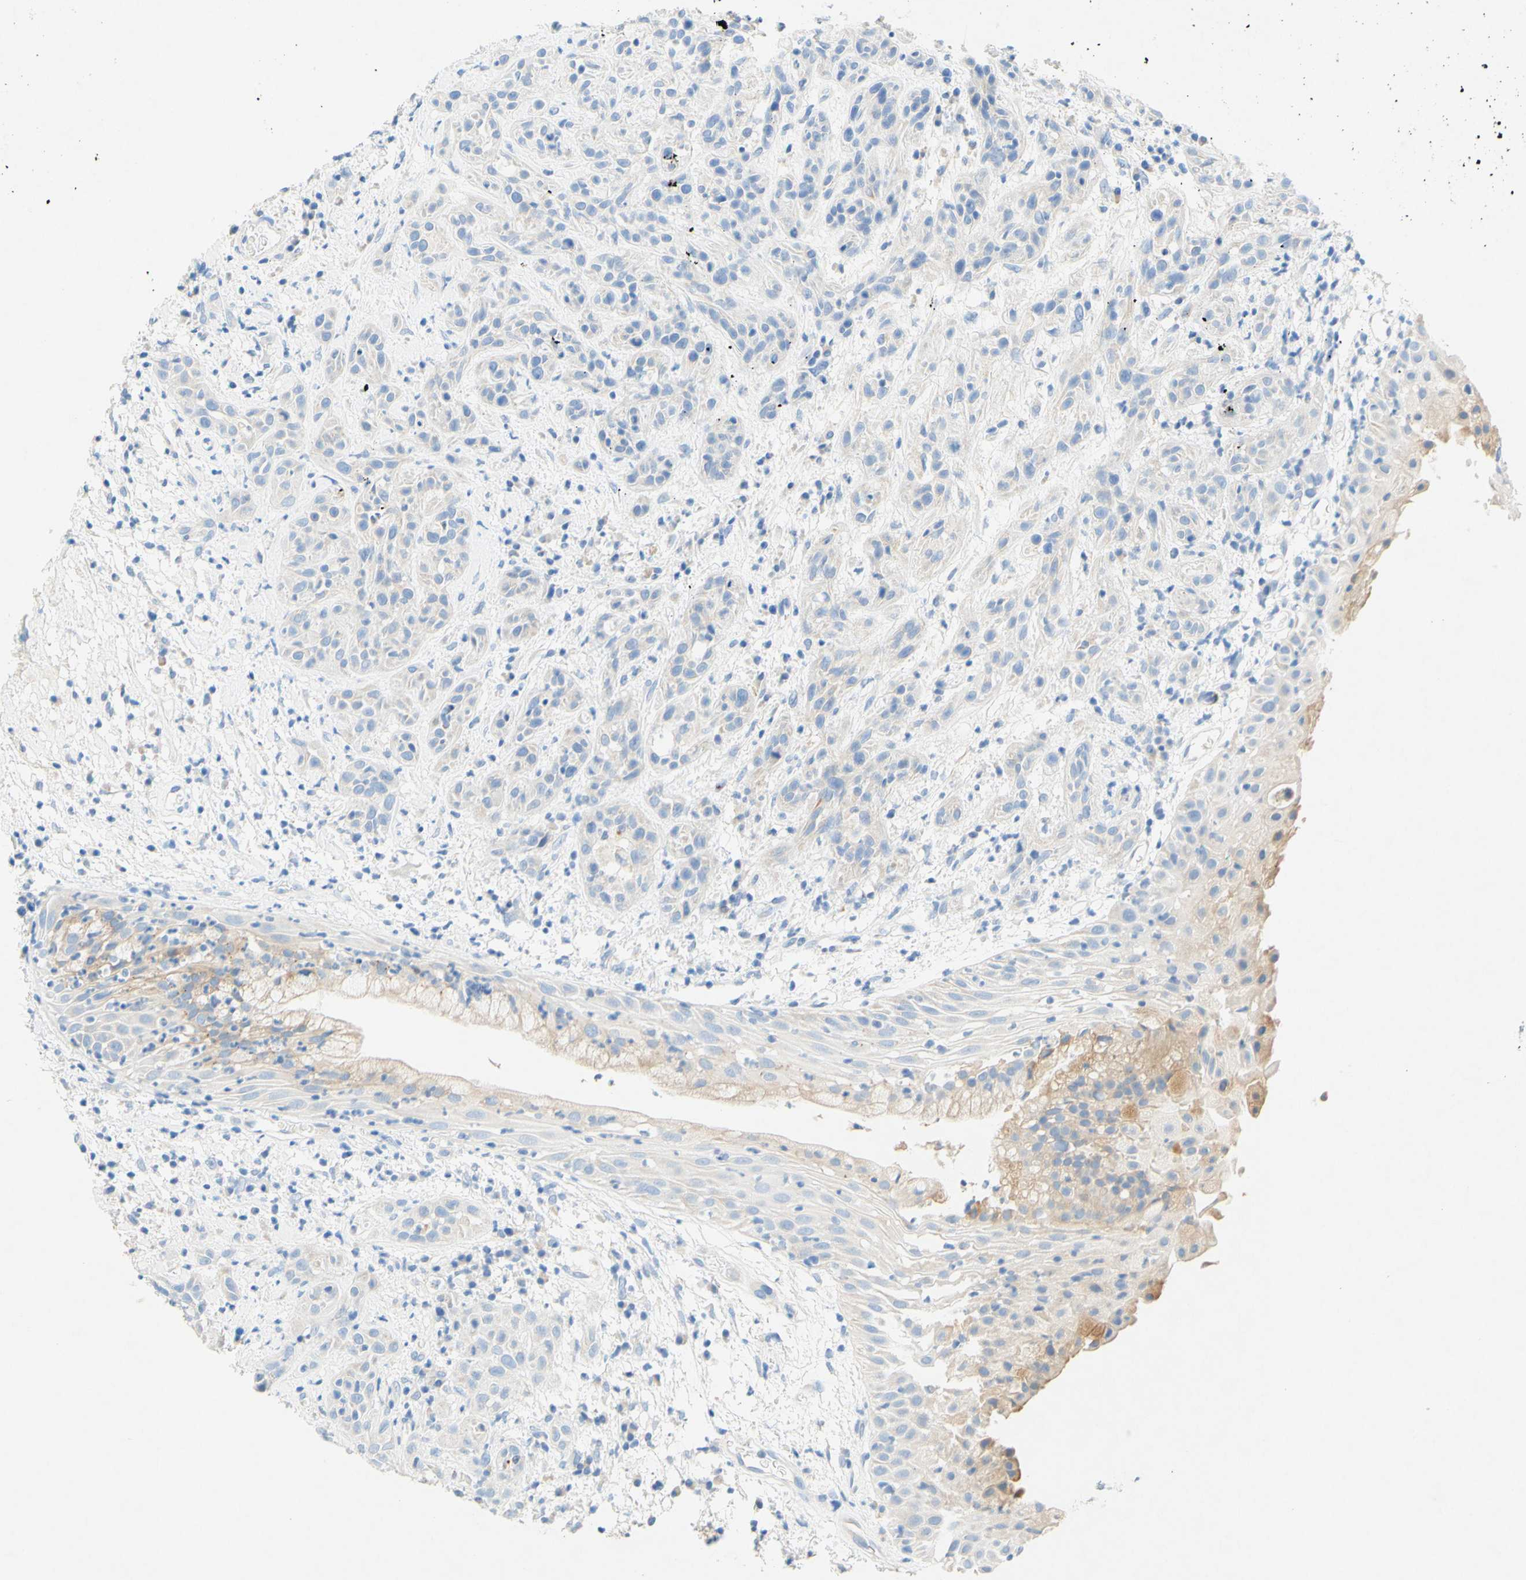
{"staining": {"intensity": "negative", "quantity": "none", "location": "none"}, "tissue": "head and neck cancer", "cell_type": "Tumor cells", "image_type": "cancer", "snomed": [{"axis": "morphology", "description": "Squamous cell carcinoma, NOS"}, {"axis": "topography", "description": "Head-Neck"}], "caption": "Tumor cells are negative for protein expression in human head and neck squamous cell carcinoma.", "gene": "SLC46A1", "patient": {"sex": "male", "age": 62}}